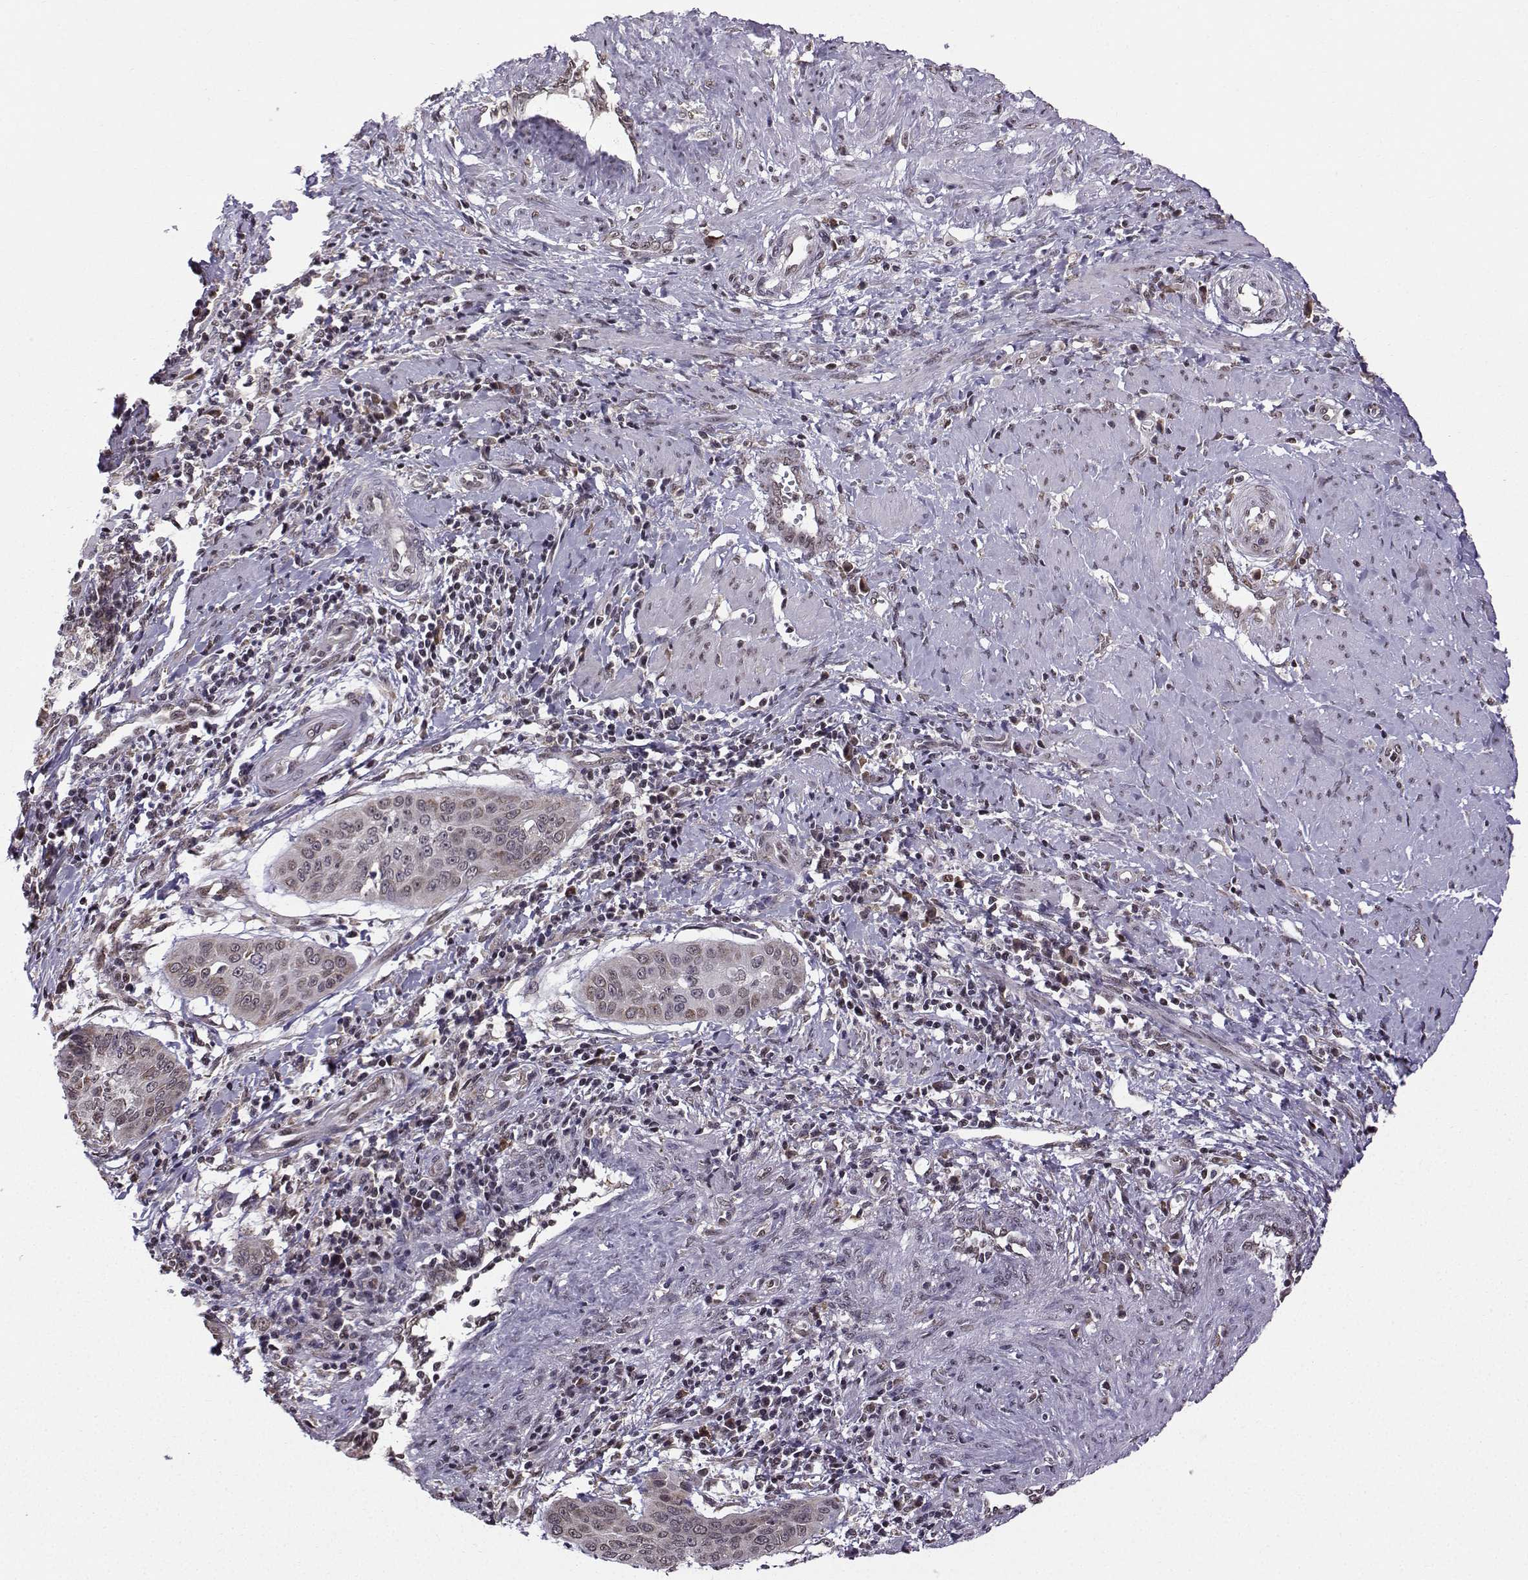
{"staining": {"intensity": "negative", "quantity": "none", "location": "none"}, "tissue": "cervical cancer", "cell_type": "Tumor cells", "image_type": "cancer", "snomed": [{"axis": "morphology", "description": "Squamous cell carcinoma, NOS"}, {"axis": "topography", "description": "Cervix"}], "caption": "The image demonstrates no significant staining in tumor cells of squamous cell carcinoma (cervical).", "gene": "EZH1", "patient": {"sex": "female", "age": 39}}